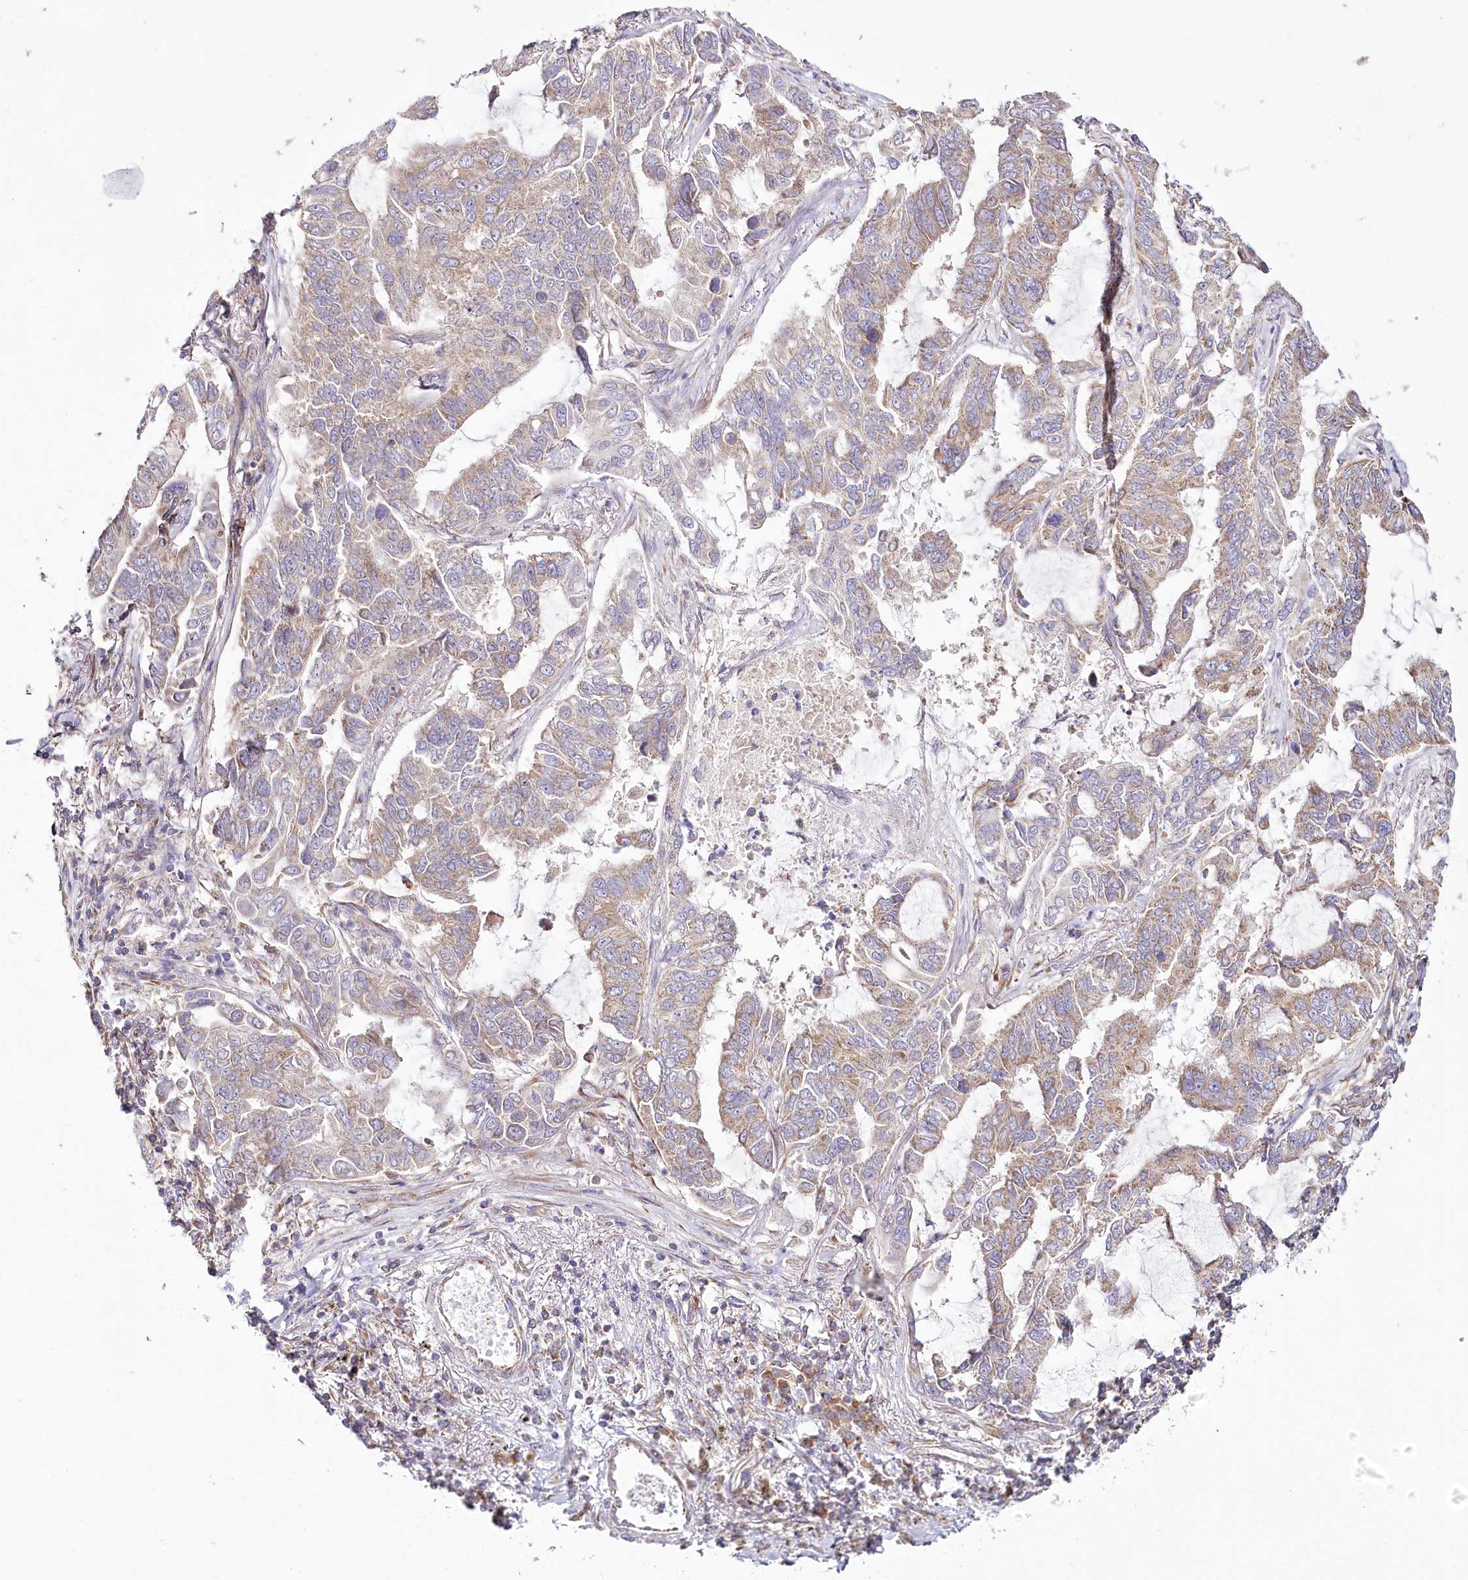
{"staining": {"intensity": "weak", "quantity": "25%-75%", "location": "cytoplasmic/membranous"}, "tissue": "lung cancer", "cell_type": "Tumor cells", "image_type": "cancer", "snomed": [{"axis": "morphology", "description": "Adenocarcinoma, NOS"}, {"axis": "topography", "description": "Lung"}], "caption": "A micrograph showing weak cytoplasmic/membranous staining in approximately 25%-75% of tumor cells in lung cancer, as visualized by brown immunohistochemical staining.", "gene": "ACOX2", "patient": {"sex": "male", "age": 64}}